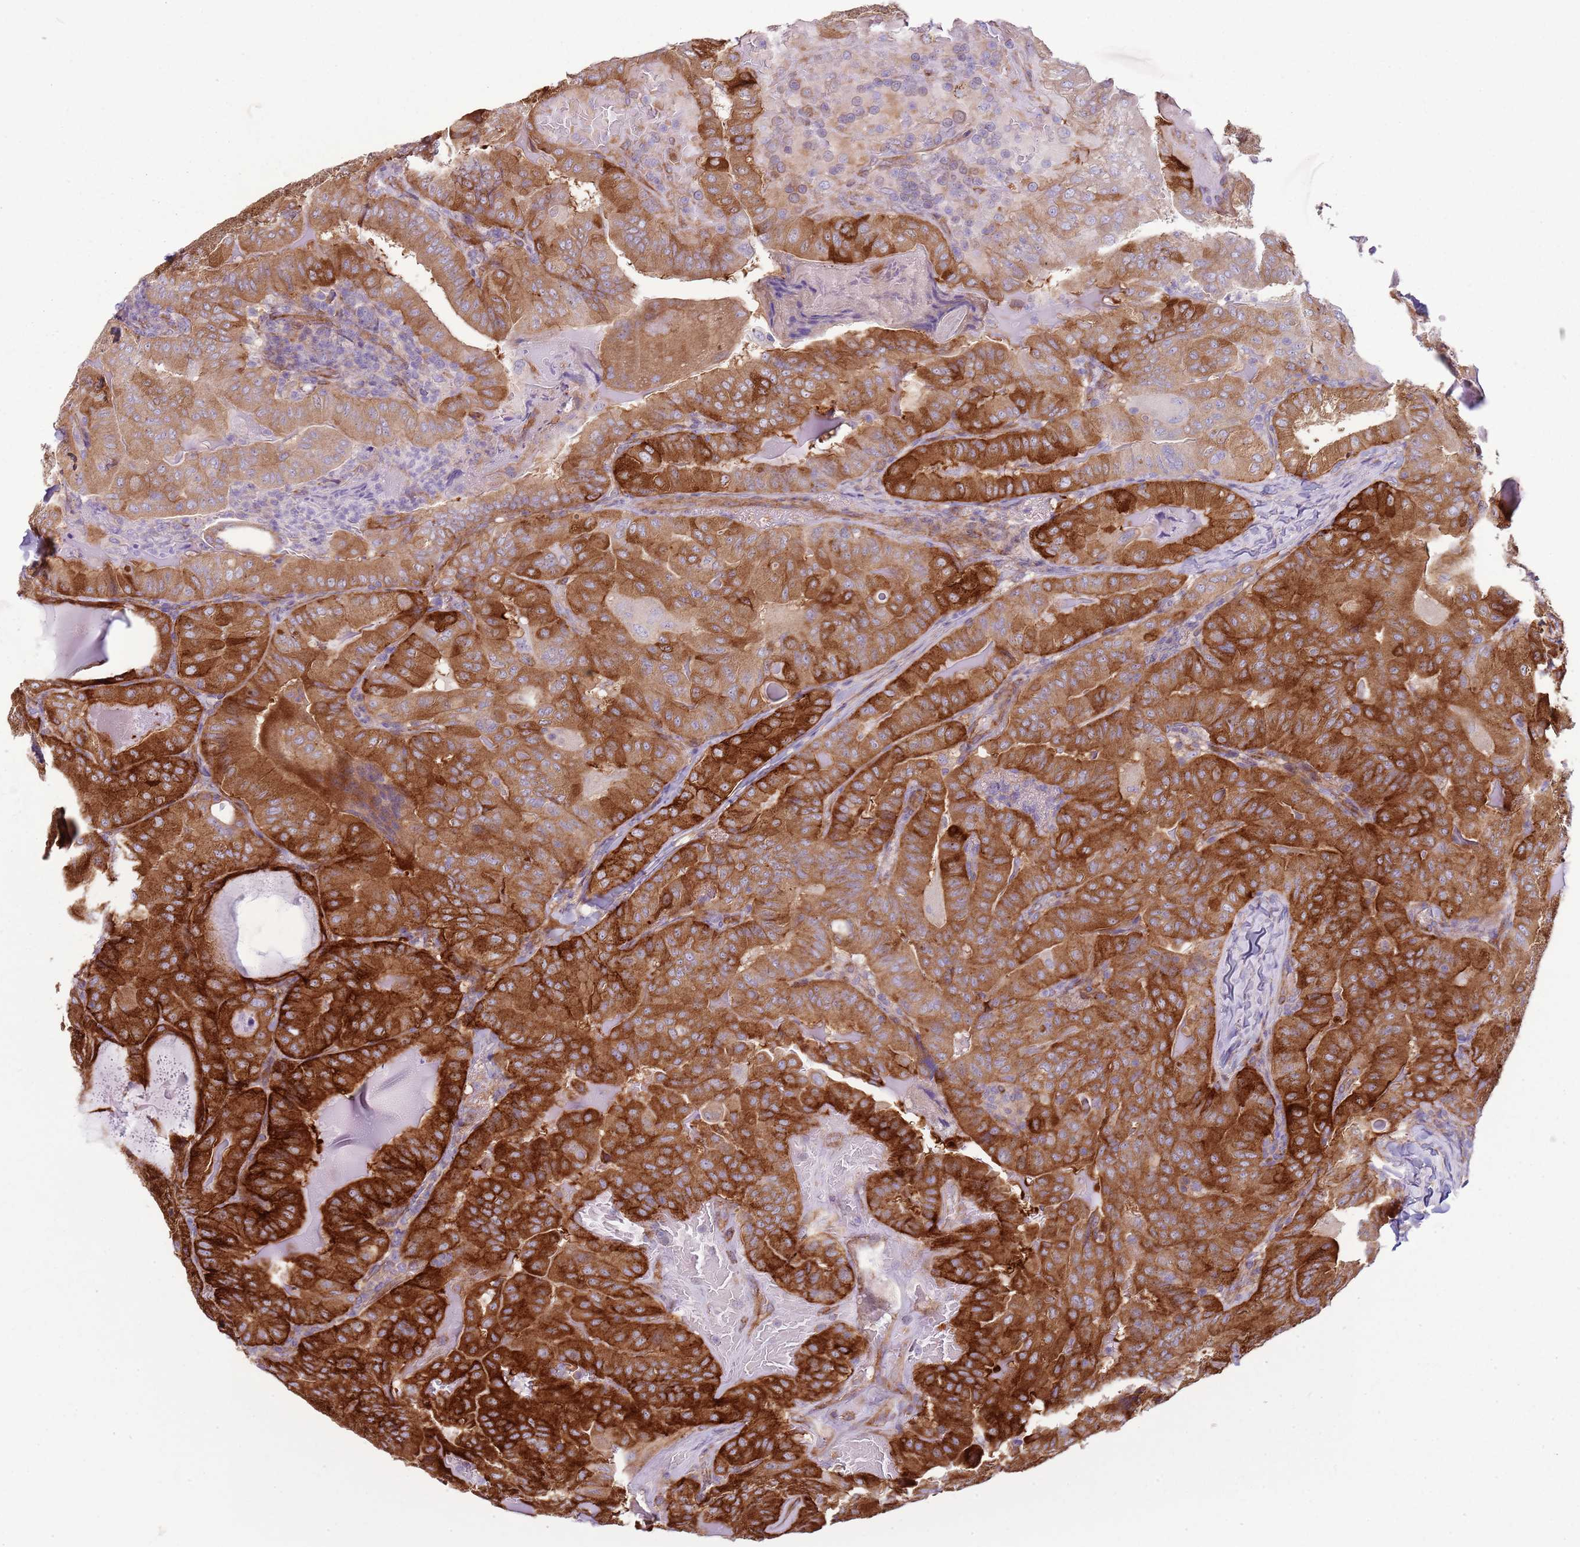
{"staining": {"intensity": "strong", "quantity": "25%-75%", "location": "cytoplasmic/membranous"}, "tissue": "thyroid cancer", "cell_type": "Tumor cells", "image_type": "cancer", "snomed": [{"axis": "morphology", "description": "Papillary adenocarcinoma, NOS"}, {"axis": "topography", "description": "Thyroid gland"}], "caption": "Strong cytoplasmic/membranous protein expression is appreciated in approximately 25%-75% of tumor cells in thyroid cancer (papillary adenocarcinoma).", "gene": "SNX1", "patient": {"sex": "female", "age": 68}}